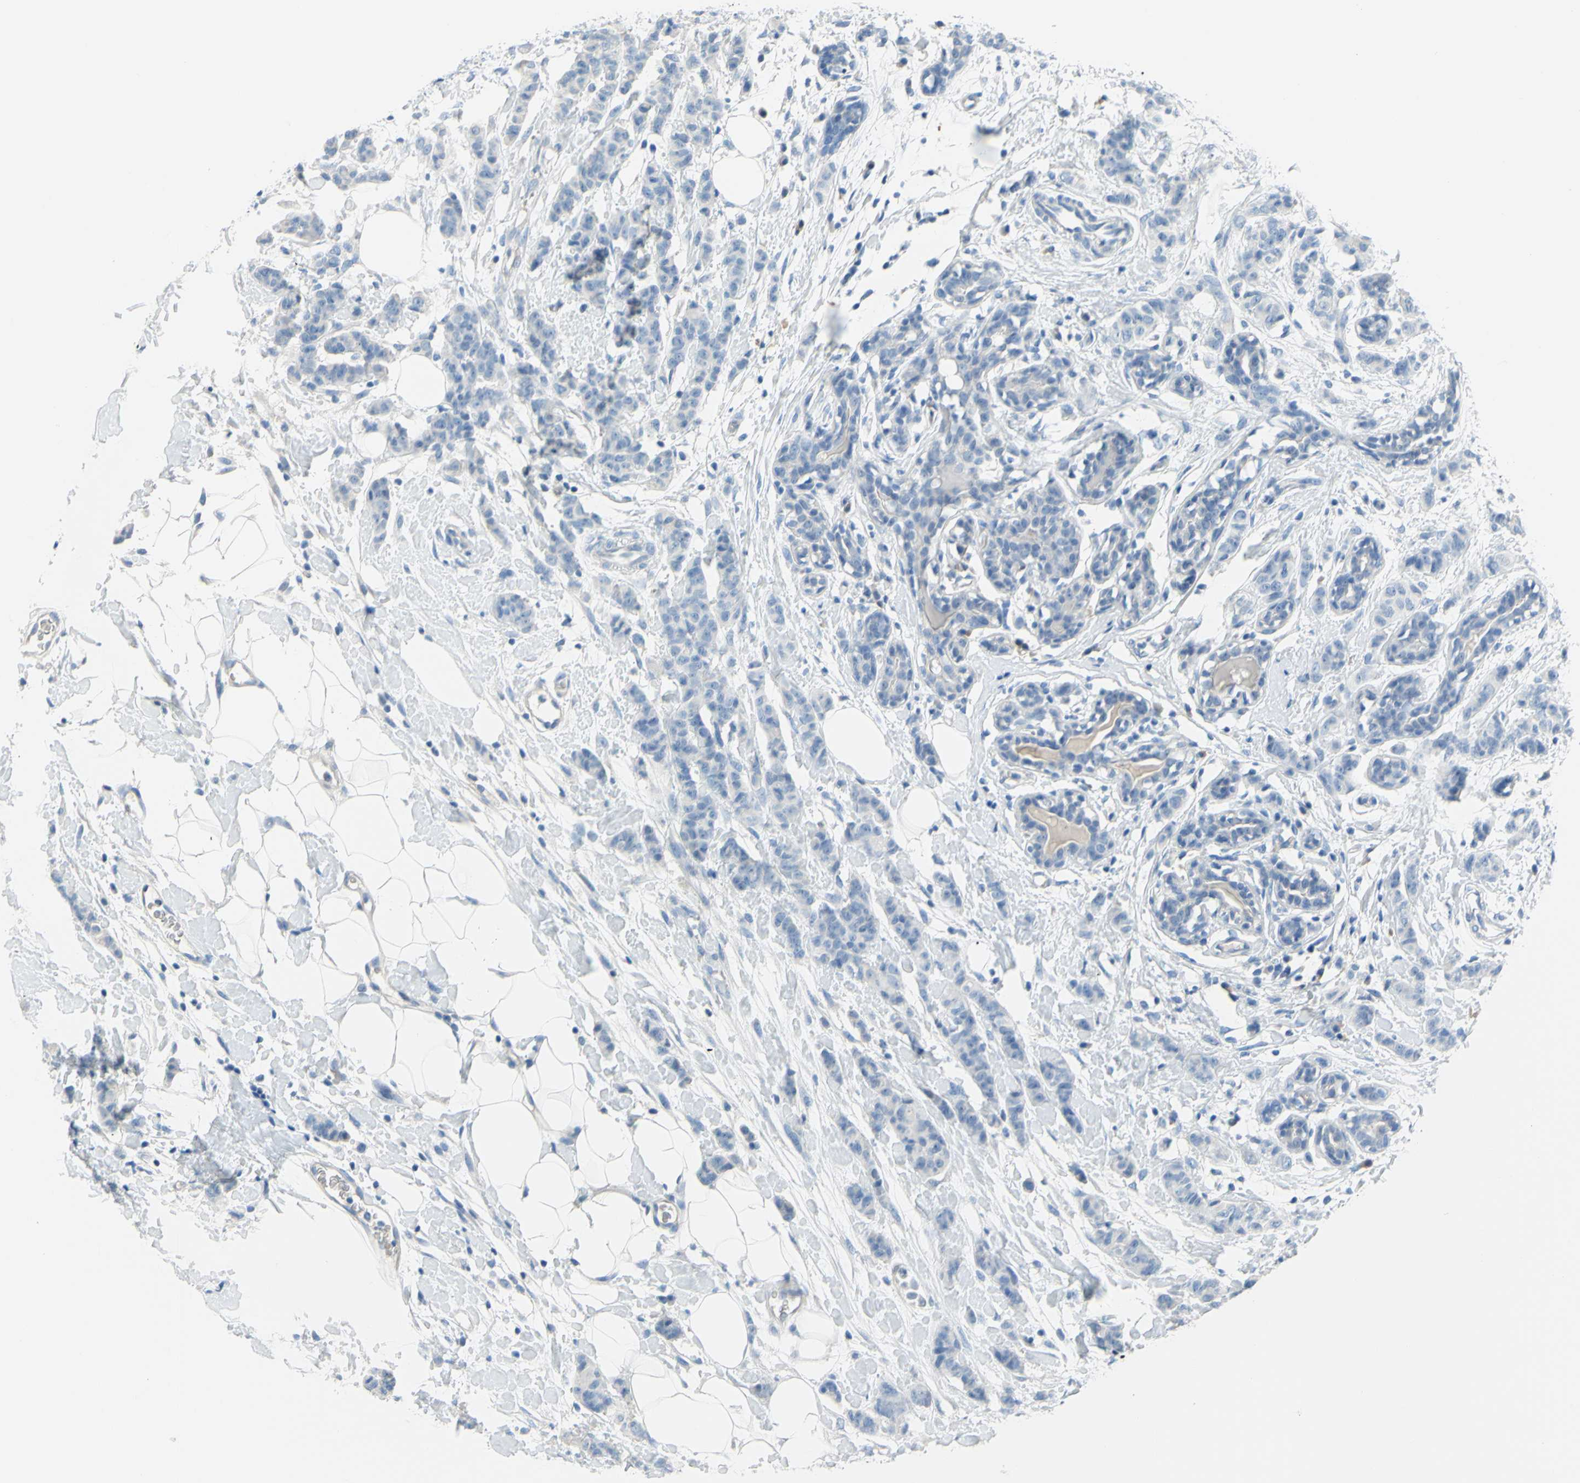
{"staining": {"intensity": "negative", "quantity": "none", "location": "none"}, "tissue": "breast cancer", "cell_type": "Tumor cells", "image_type": "cancer", "snomed": [{"axis": "morphology", "description": "Normal tissue, NOS"}, {"axis": "morphology", "description": "Duct carcinoma"}, {"axis": "topography", "description": "Breast"}], "caption": "Tumor cells show no significant protein staining in breast cancer. (DAB immunohistochemistry, high magnification).", "gene": "DCT", "patient": {"sex": "female", "age": 40}}